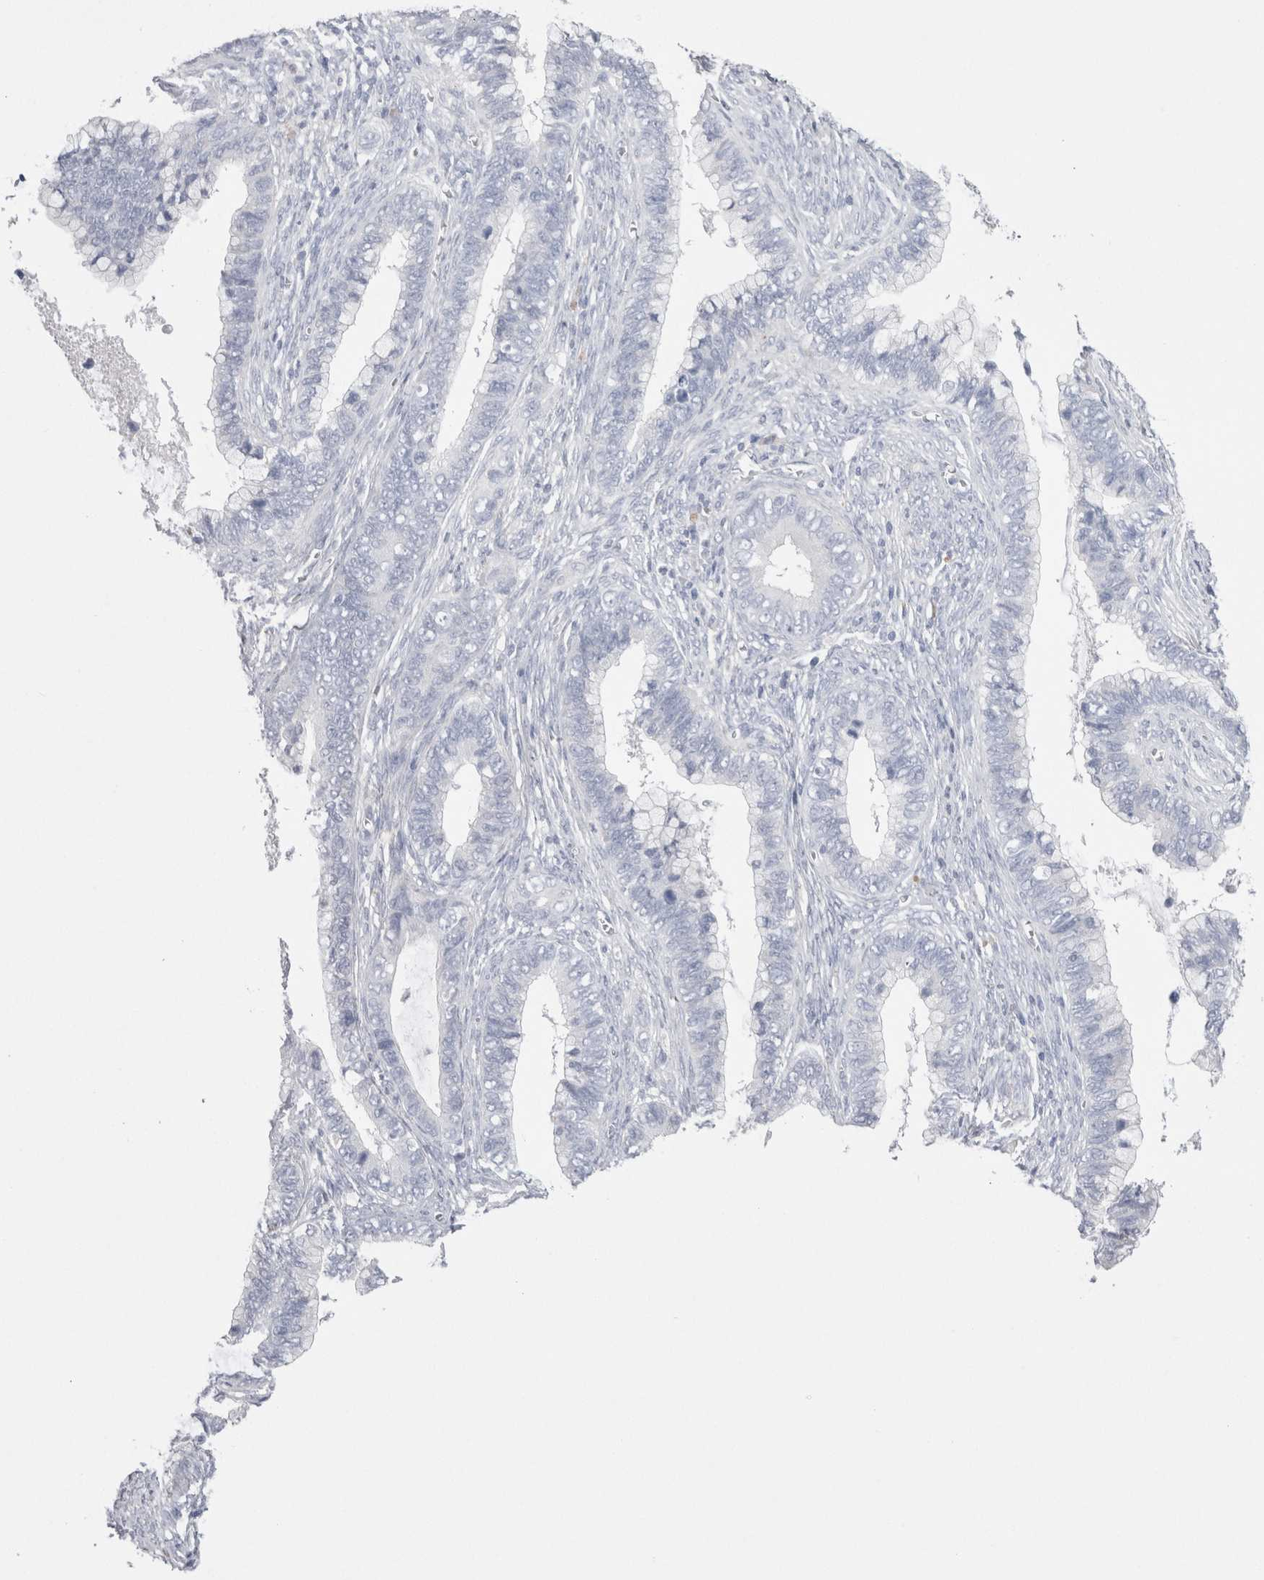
{"staining": {"intensity": "negative", "quantity": "none", "location": "none"}, "tissue": "cervical cancer", "cell_type": "Tumor cells", "image_type": "cancer", "snomed": [{"axis": "morphology", "description": "Adenocarcinoma, NOS"}, {"axis": "topography", "description": "Cervix"}], "caption": "Immunohistochemistry (IHC) micrograph of human cervical adenocarcinoma stained for a protein (brown), which demonstrates no expression in tumor cells. (DAB (3,3'-diaminobenzidine) immunohistochemistry (IHC) with hematoxylin counter stain).", "gene": "EPDR1", "patient": {"sex": "female", "age": 44}}